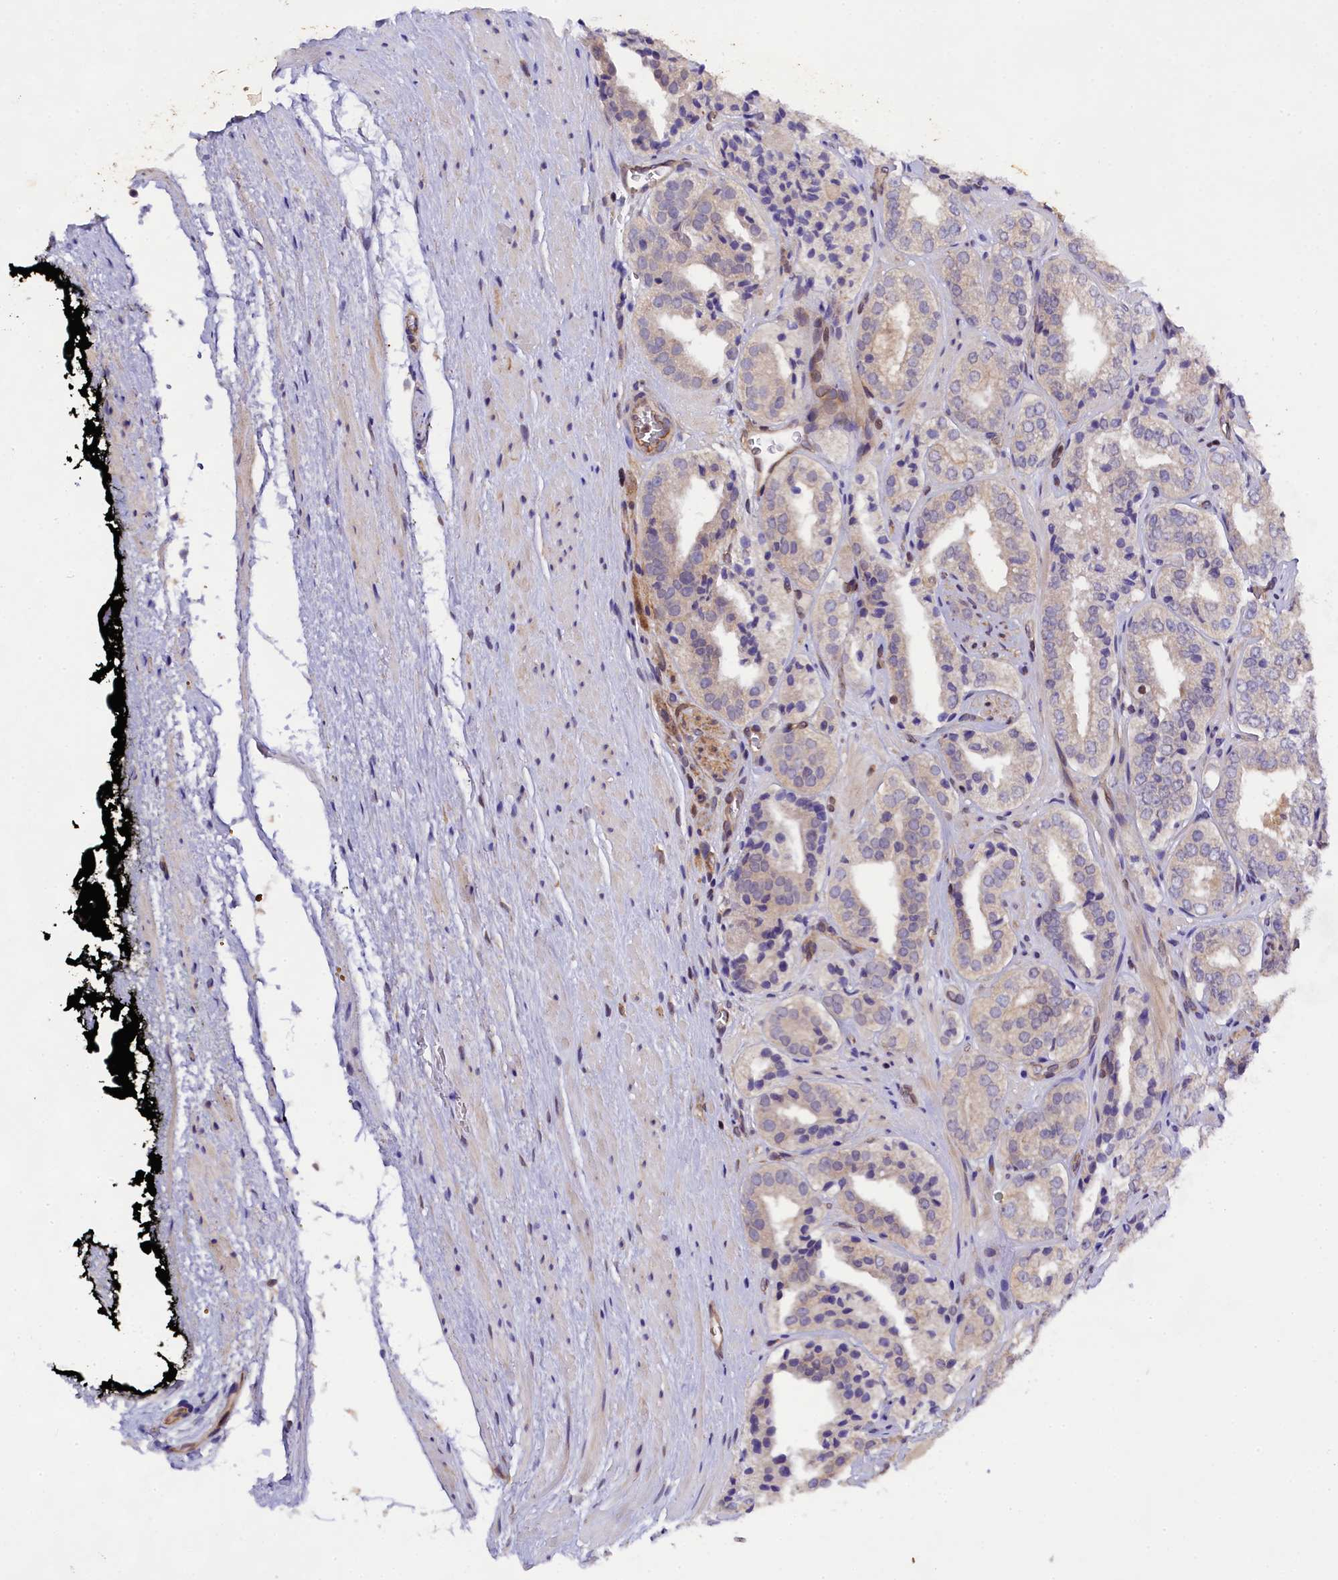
{"staining": {"intensity": "negative", "quantity": "none", "location": "none"}, "tissue": "prostate cancer", "cell_type": "Tumor cells", "image_type": "cancer", "snomed": [{"axis": "morphology", "description": "Adenocarcinoma, High grade"}, {"axis": "topography", "description": "Prostate"}], "caption": "Tumor cells are negative for protein expression in human prostate cancer.", "gene": "SP4", "patient": {"sex": "male", "age": 71}}